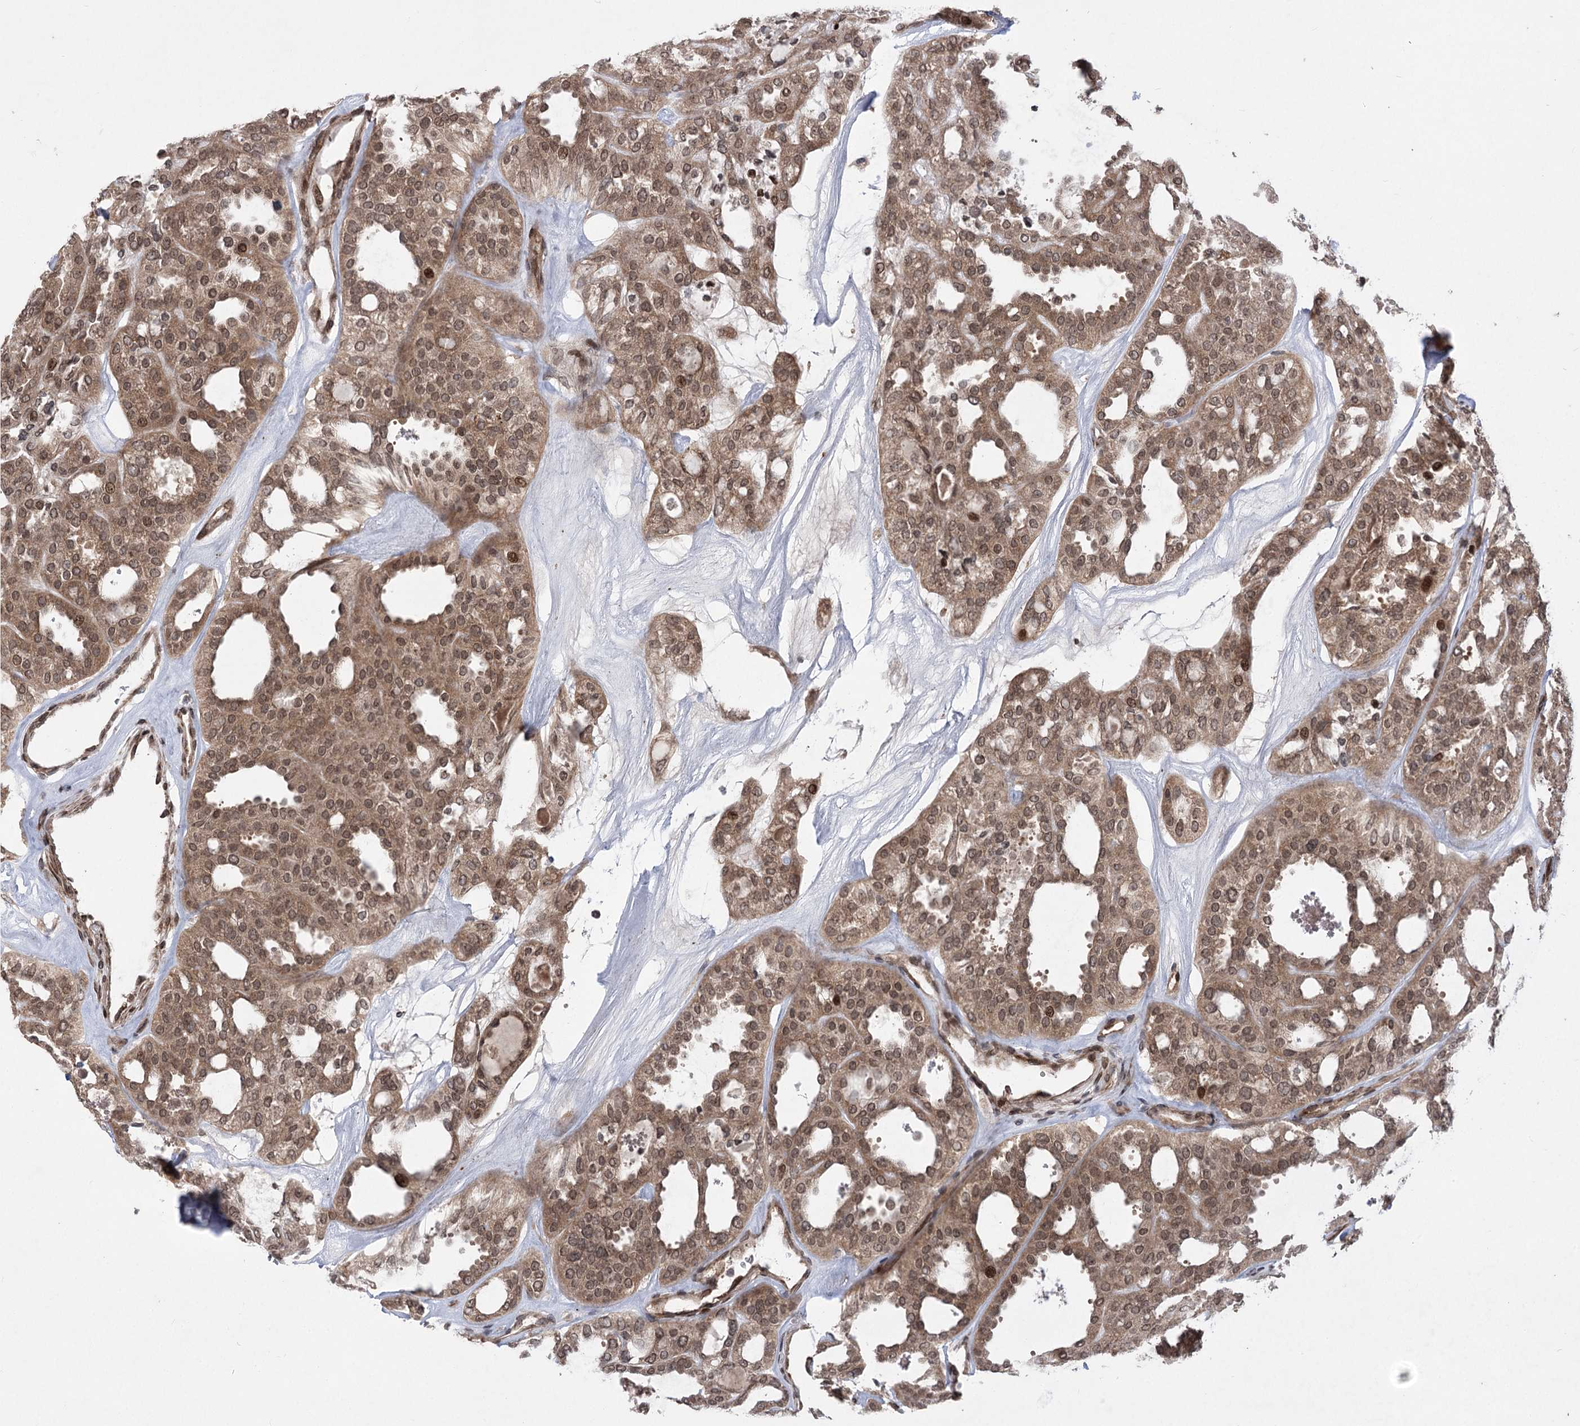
{"staining": {"intensity": "moderate", "quantity": ">75%", "location": "cytoplasmic/membranous,nuclear"}, "tissue": "thyroid cancer", "cell_type": "Tumor cells", "image_type": "cancer", "snomed": [{"axis": "morphology", "description": "Follicular adenoma carcinoma, NOS"}, {"axis": "topography", "description": "Thyroid gland"}], "caption": "Immunohistochemical staining of human thyroid follicular adenoma carcinoma demonstrates medium levels of moderate cytoplasmic/membranous and nuclear expression in approximately >75% of tumor cells. (DAB = brown stain, brightfield microscopy at high magnification).", "gene": "TENM2", "patient": {"sex": "male", "age": 75}}